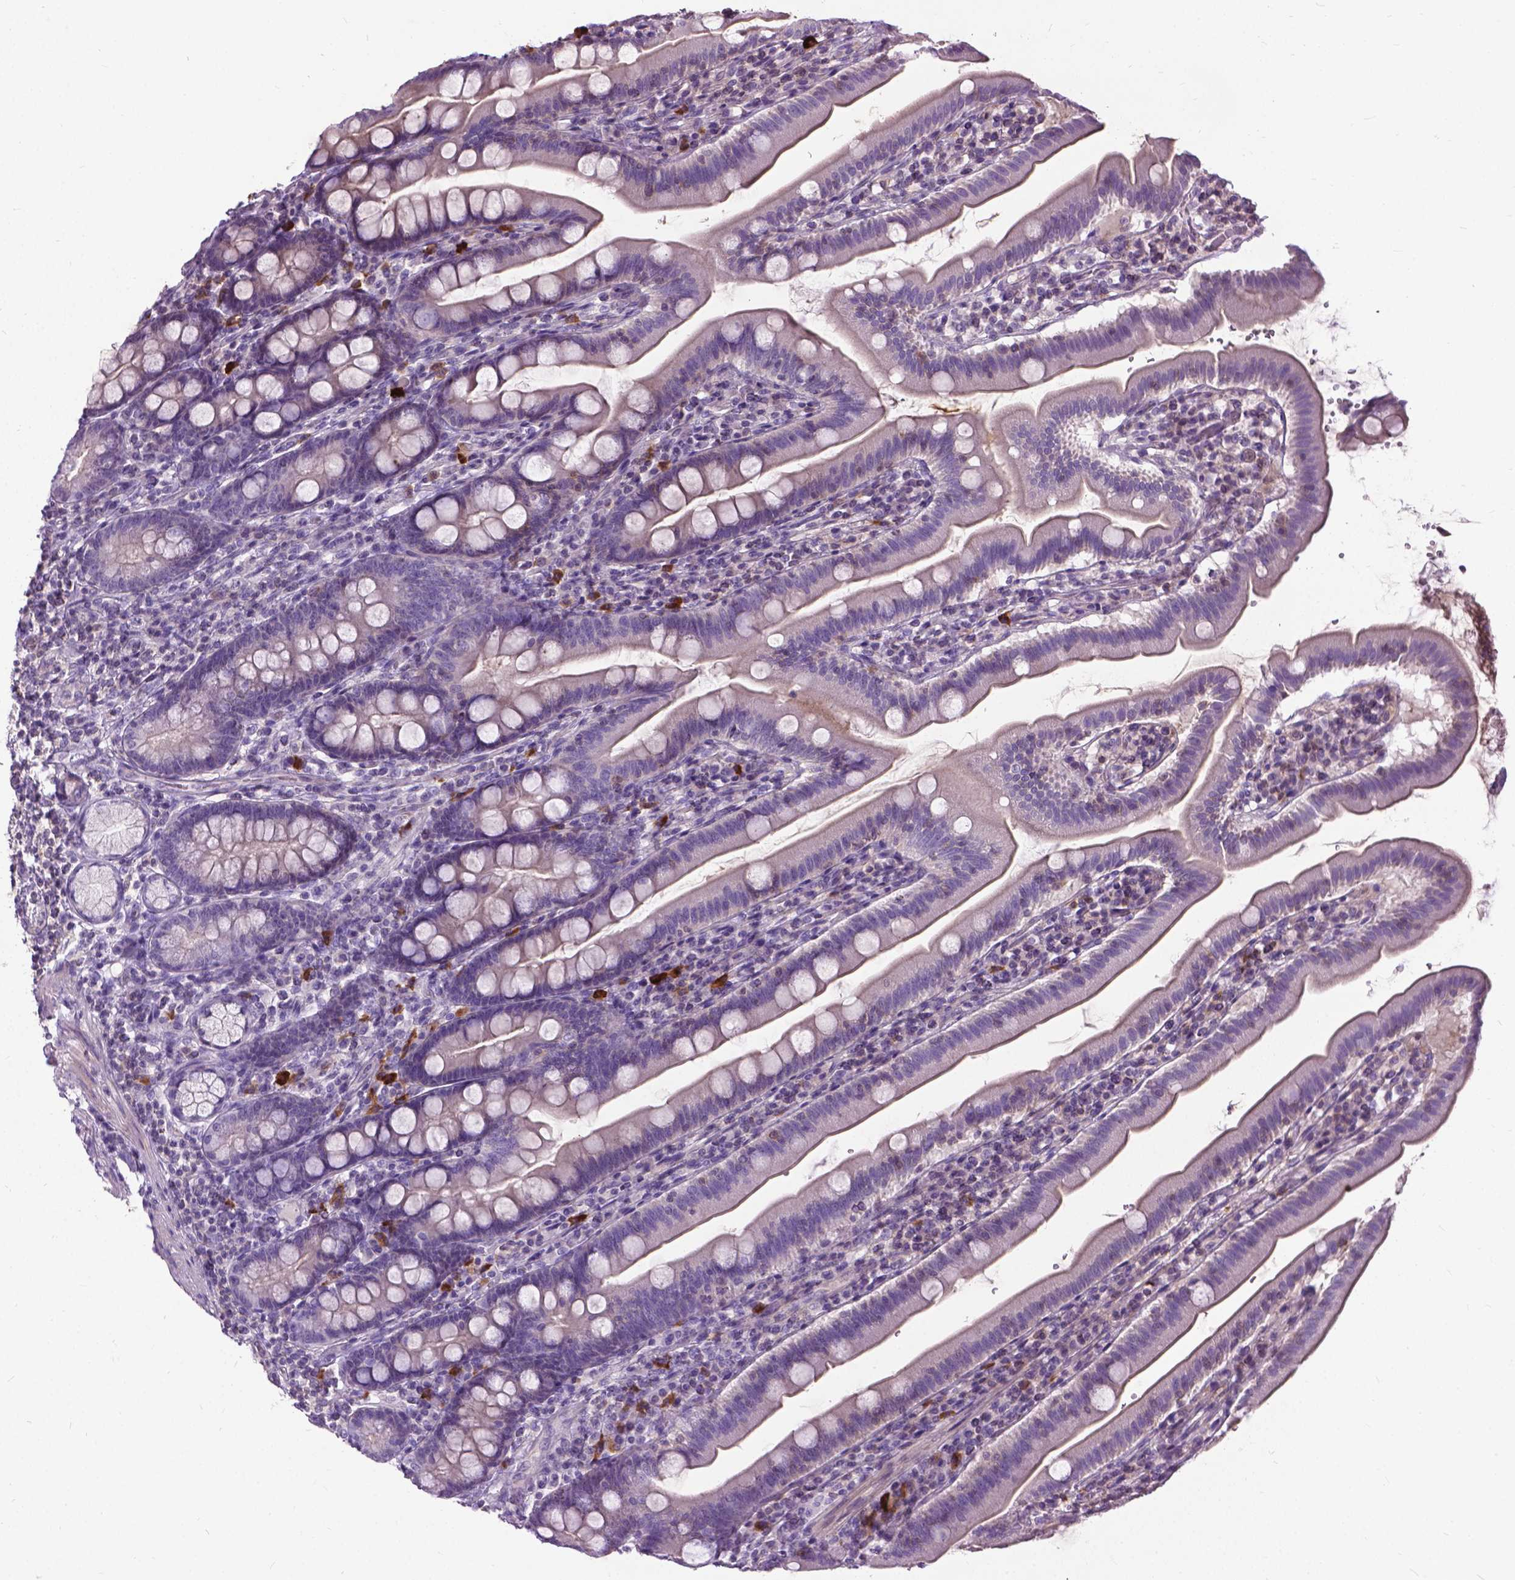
{"staining": {"intensity": "negative", "quantity": "none", "location": "none"}, "tissue": "duodenum", "cell_type": "Glandular cells", "image_type": "normal", "snomed": [{"axis": "morphology", "description": "Normal tissue, NOS"}, {"axis": "topography", "description": "Duodenum"}], "caption": "A high-resolution image shows IHC staining of normal duodenum, which exhibits no significant positivity in glandular cells.", "gene": "JAK3", "patient": {"sex": "female", "age": 67}}